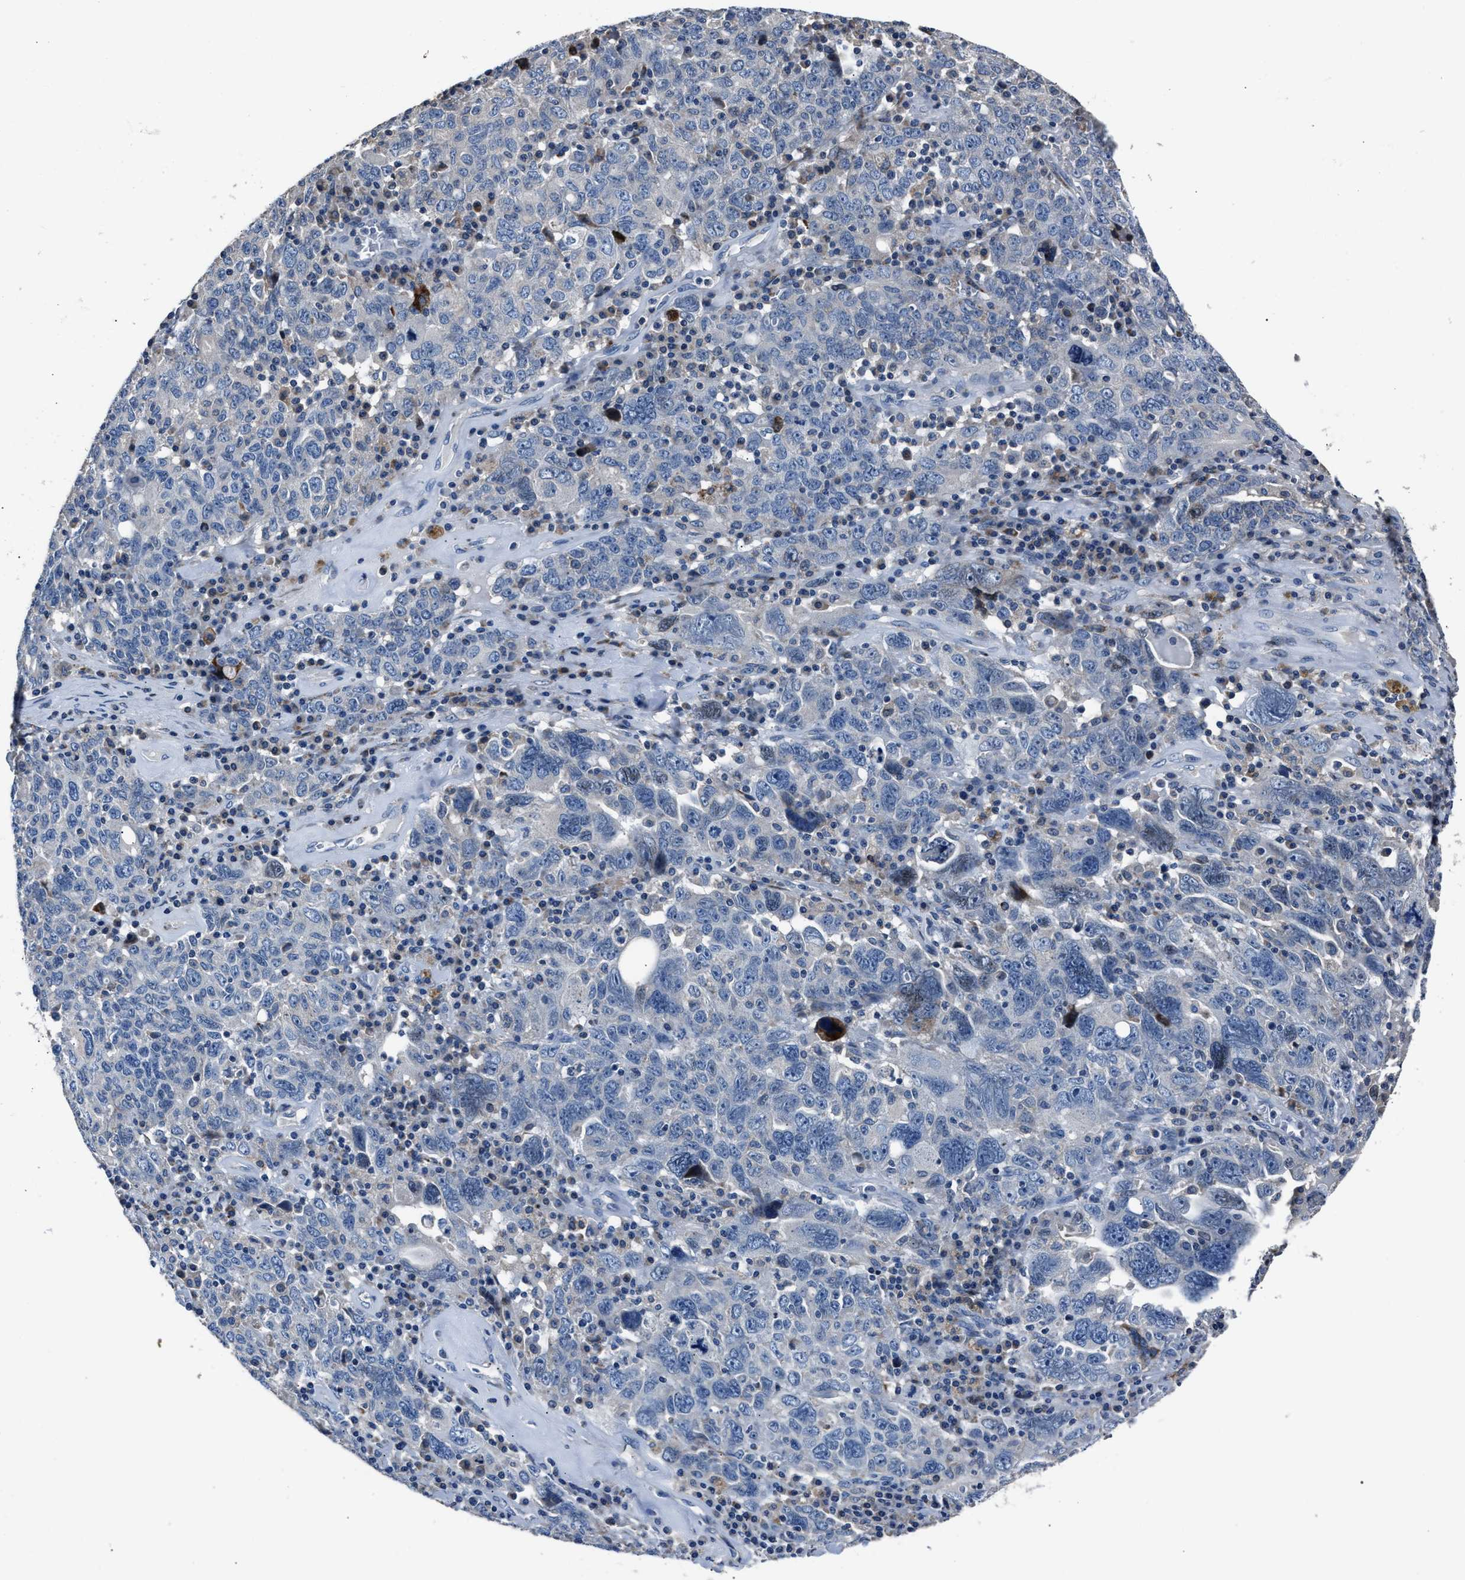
{"staining": {"intensity": "negative", "quantity": "none", "location": "none"}, "tissue": "ovarian cancer", "cell_type": "Tumor cells", "image_type": "cancer", "snomed": [{"axis": "morphology", "description": "Carcinoma, endometroid"}, {"axis": "topography", "description": "Ovary"}], "caption": "Tumor cells are negative for protein expression in human ovarian cancer. Nuclei are stained in blue.", "gene": "DNAJC24", "patient": {"sex": "female", "age": 62}}